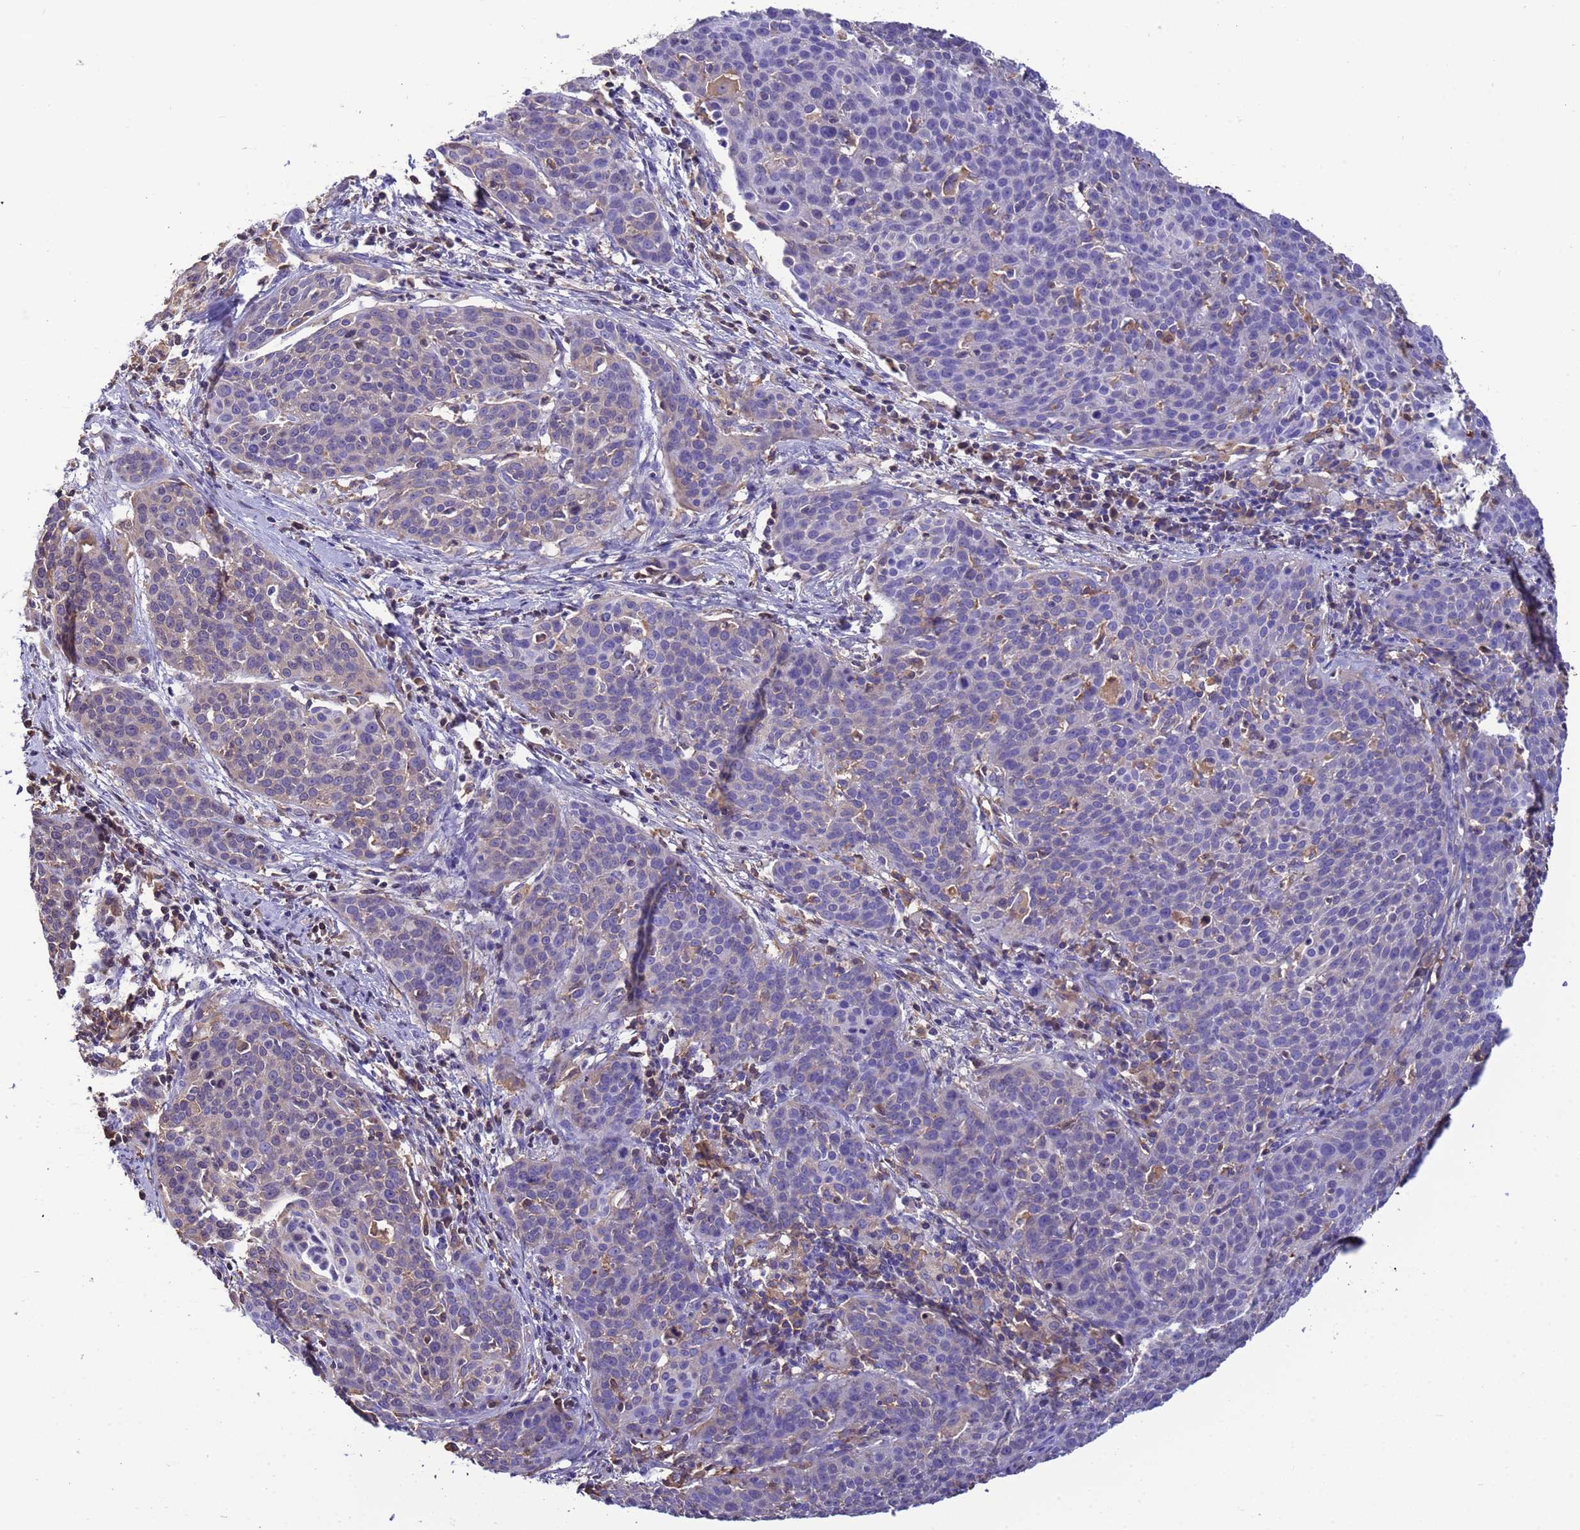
{"staining": {"intensity": "negative", "quantity": "none", "location": "none"}, "tissue": "cervical cancer", "cell_type": "Tumor cells", "image_type": "cancer", "snomed": [{"axis": "morphology", "description": "Squamous cell carcinoma, NOS"}, {"axis": "topography", "description": "Cervix"}], "caption": "Histopathology image shows no protein expression in tumor cells of cervical cancer (squamous cell carcinoma) tissue. (Immunohistochemistry (ihc), brightfield microscopy, high magnification).", "gene": "H1-7", "patient": {"sex": "female", "age": 38}}